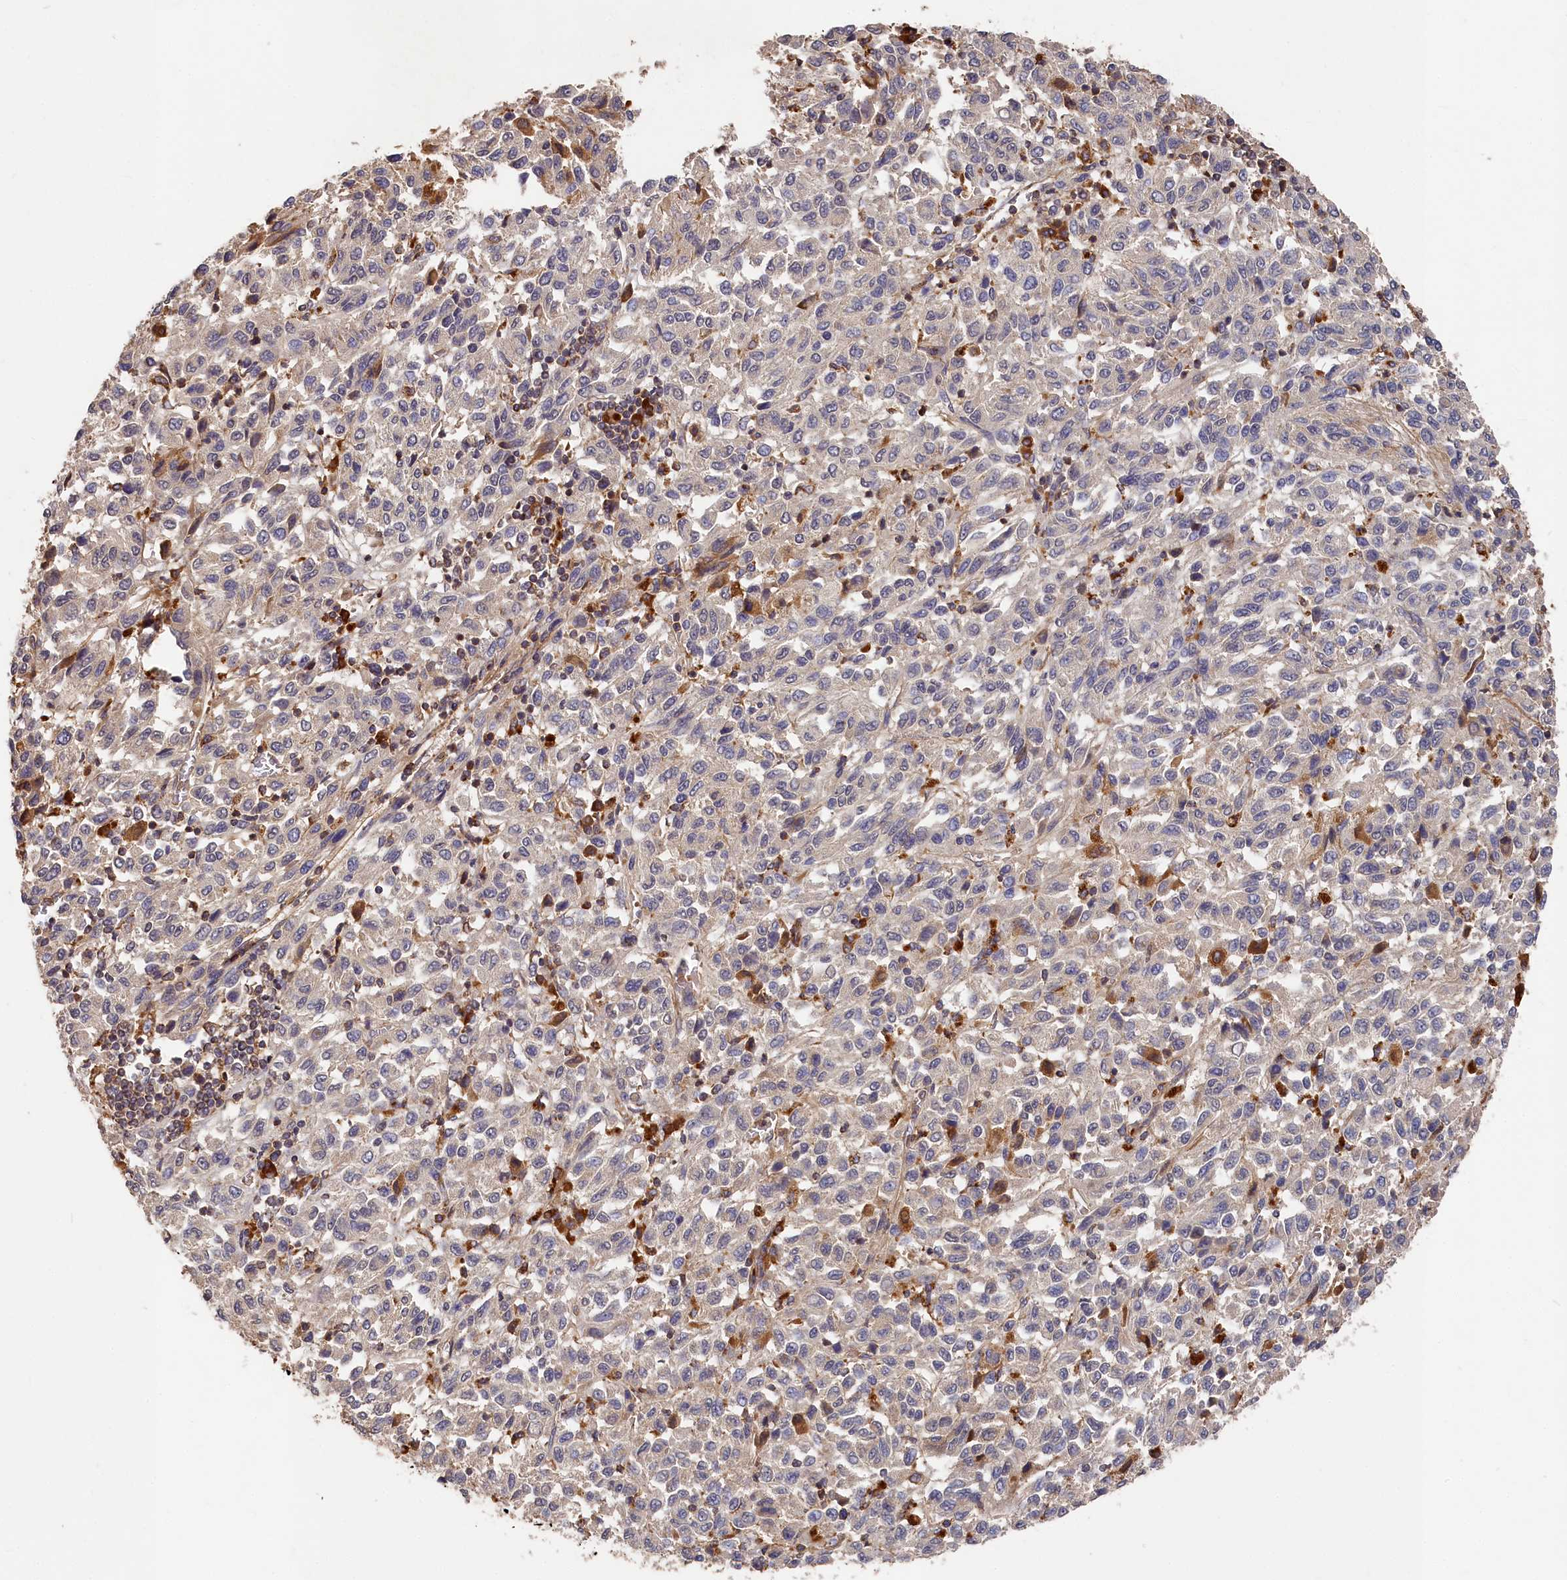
{"staining": {"intensity": "negative", "quantity": "none", "location": "none"}, "tissue": "melanoma", "cell_type": "Tumor cells", "image_type": "cancer", "snomed": [{"axis": "morphology", "description": "Malignant melanoma, Metastatic site"}, {"axis": "topography", "description": "Lung"}], "caption": "Melanoma was stained to show a protein in brown. There is no significant expression in tumor cells. (DAB IHC visualized using brightfield microscopy, high magnification).", "gene": "DHRS11", "patient": {"sex": "male", "age": 64}}